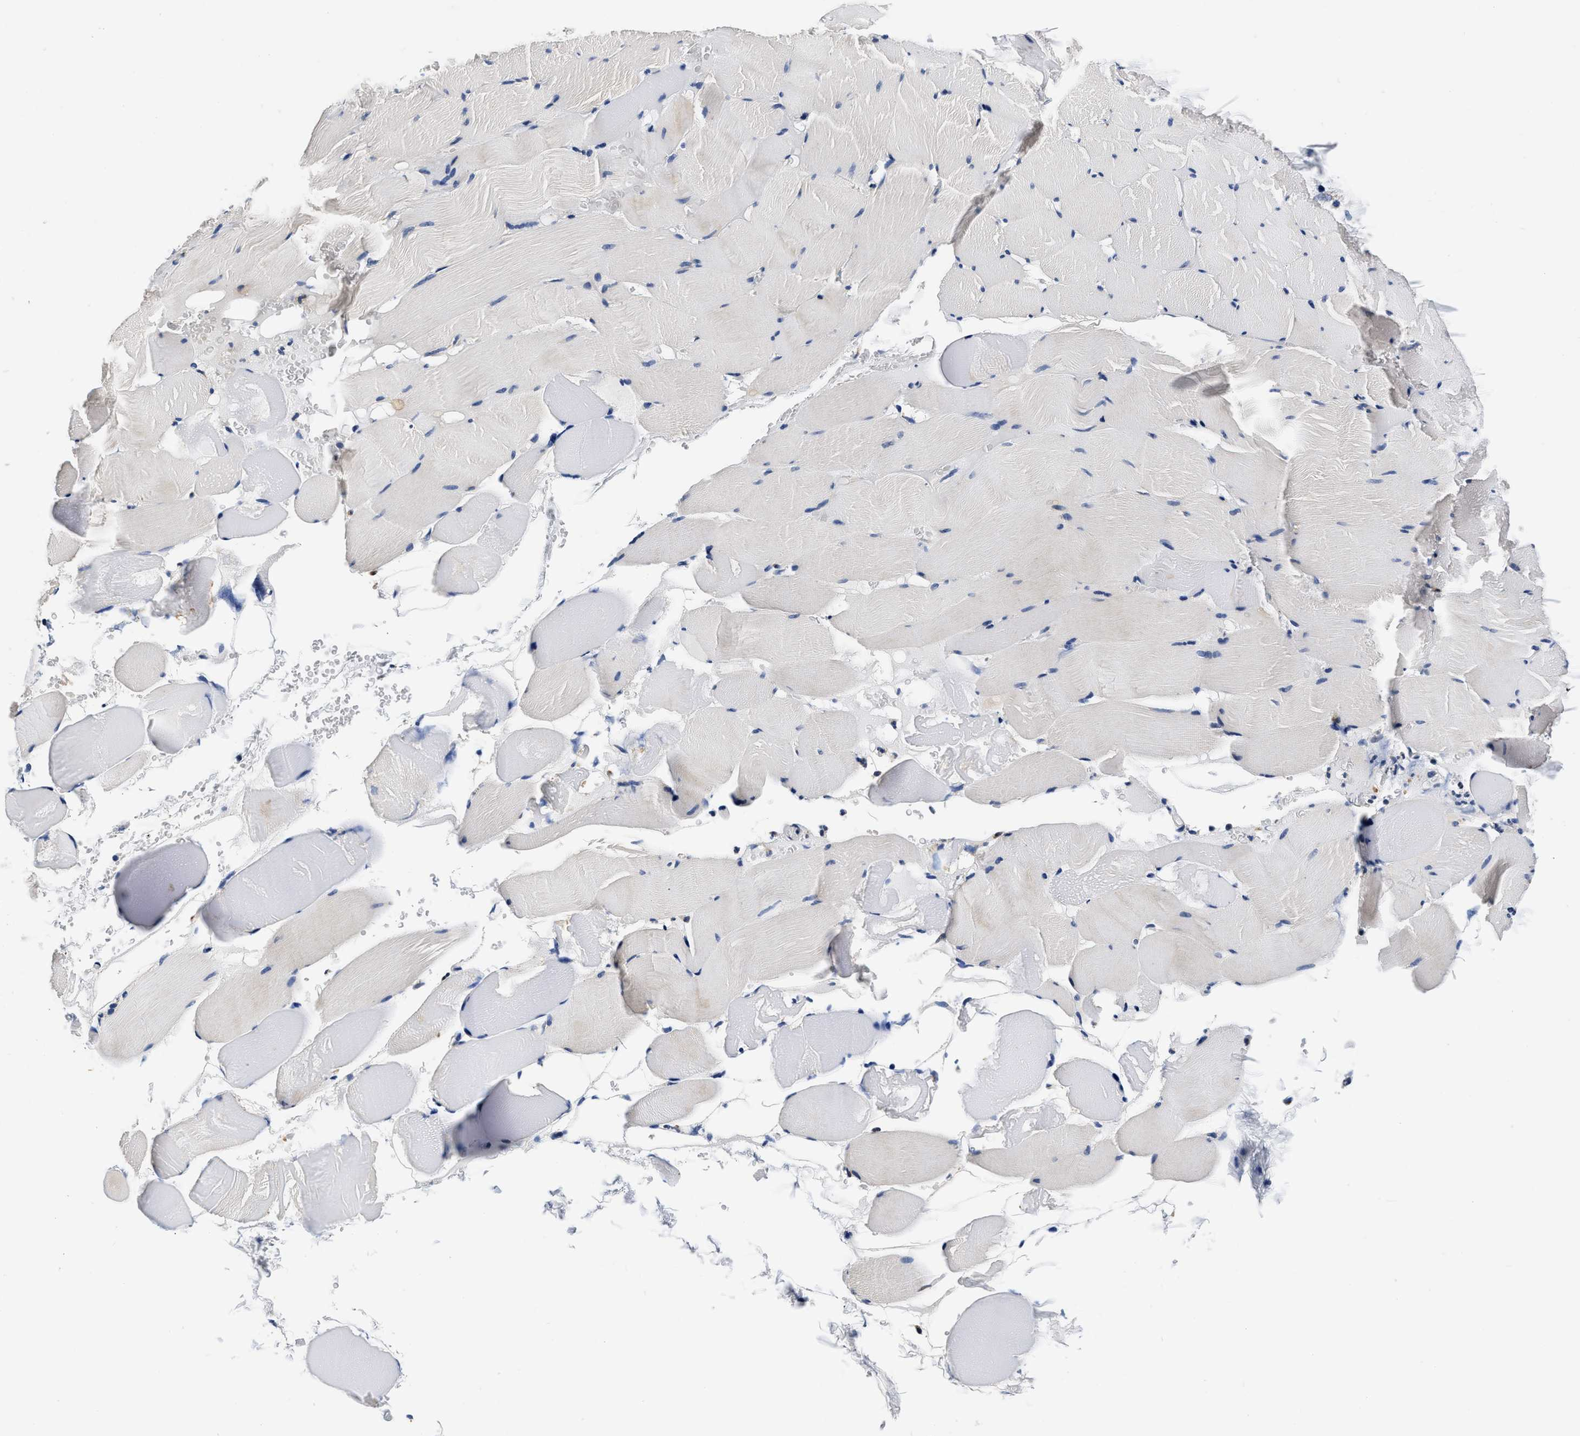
{"staining": {"intensity": "negative", "quantity": "none", "location": "none"}, "tissue": "skeletal muscle", "cell_type": "Myocytes", "image_type": "normal", "snomed": [{"axis": "morphology", "description": "Normal tissue, NOS"}, {"axis": "topography", "description": "Skeletal muscle"}], "caption": "Myocytes are negative for brown protein staining in unremarkable skeletal muscle. Brightfield microscopy of IHC stained with DAB (brown) and hematoxylin (blue), captured at high magnification.", "gene": "GRN", "patient": {"sex": "male", "age": 62}}